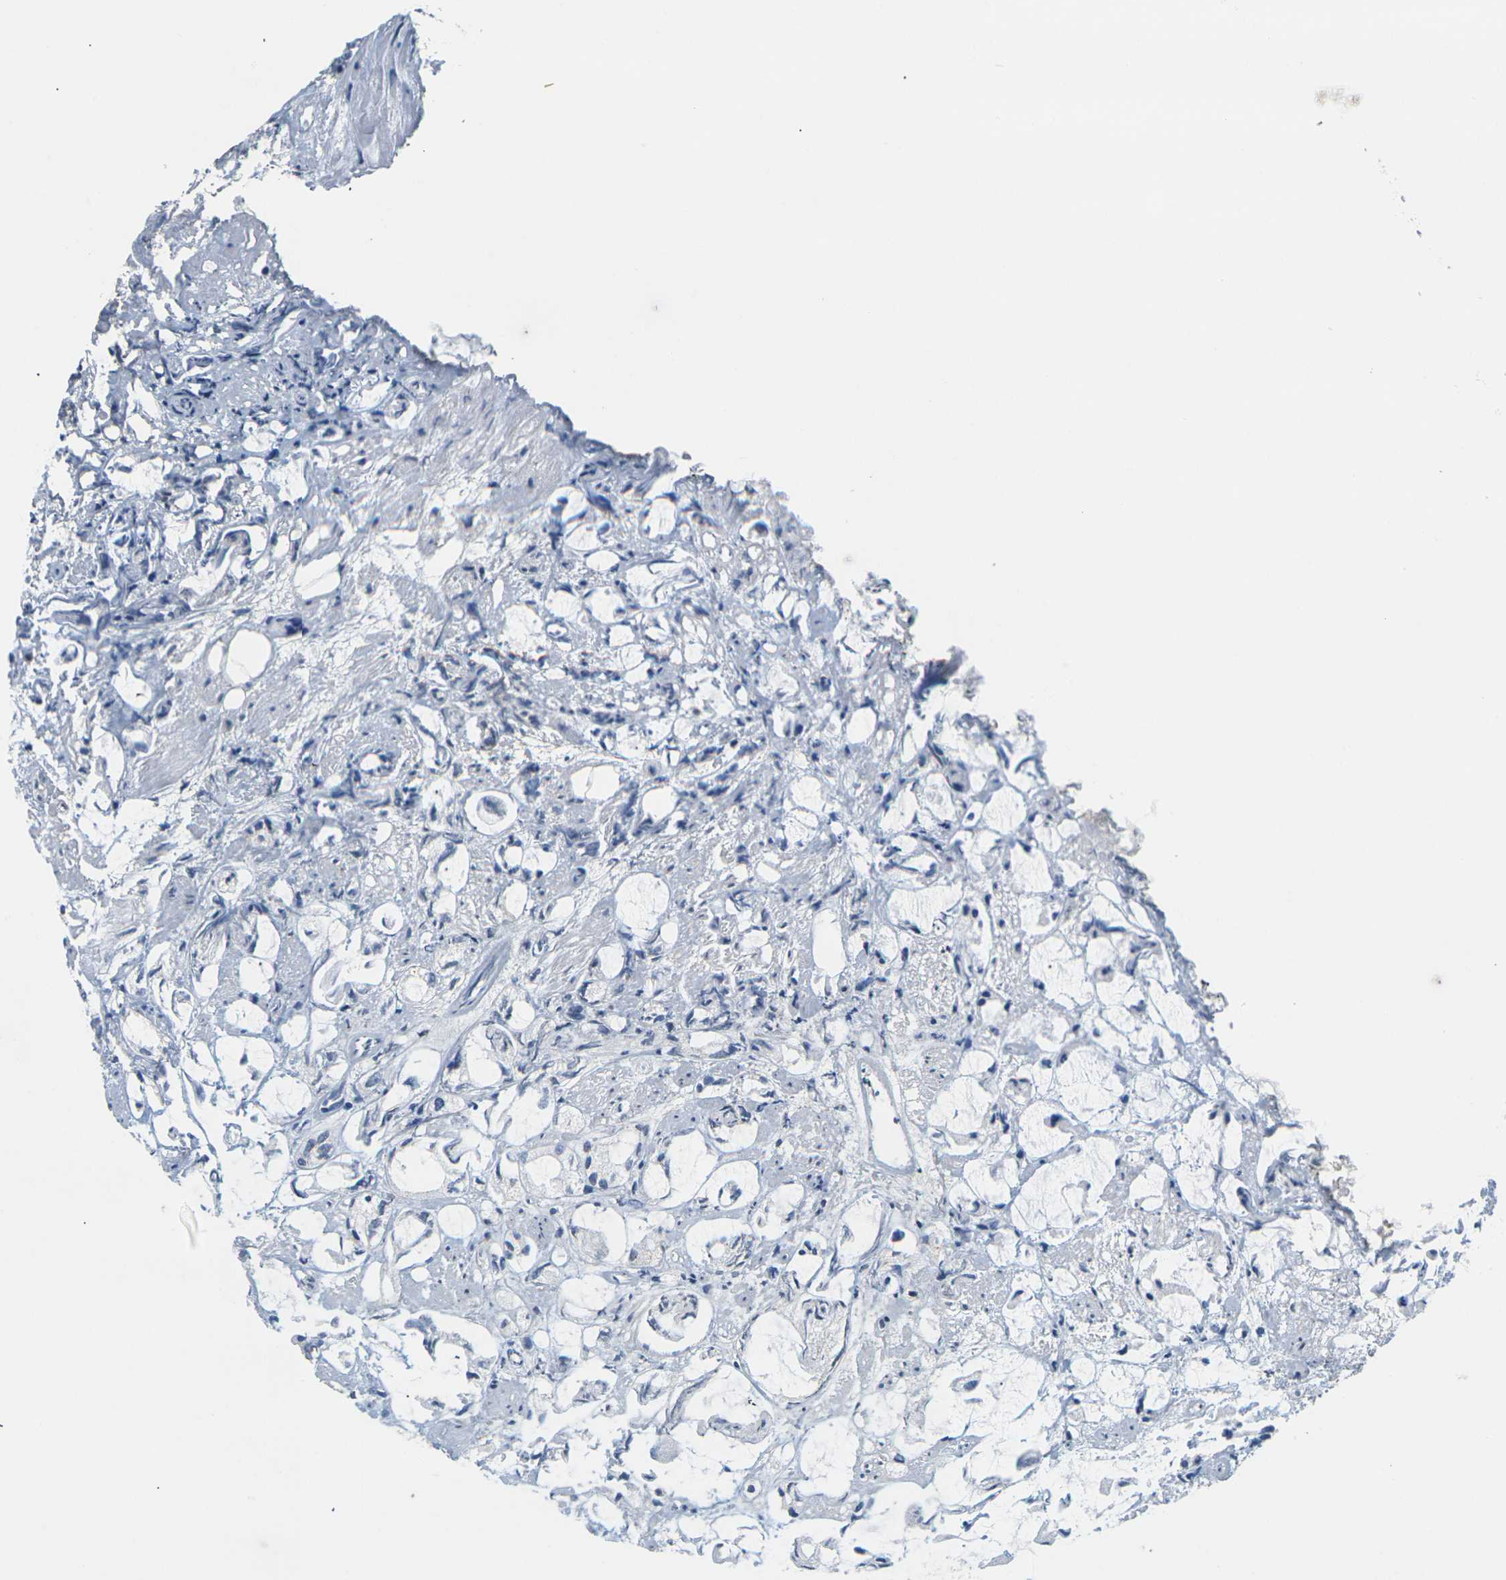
{"staining": {"intensity": "negative", "quantity": "none", "location": "none"}, "tissue": "prostate cancer", "cell_type": "Tumor cells", "image_type": "cancer", "snomed": [{"axis": "morphology", "description": "Adenocarcinoma, High grade"}, {"axis": "topography", "description": "Prostate"}], "caption": "This is a histopathology image of IHC staining of prostate cancer (adenocarcinoma (high-grade)), which shows no staining in tumor cells. (Stains: DAB (3,3'-diaminobenzidine) immunohistochemistry (IHC) with hematoxylin counter stain, Microscopy: brightfield microscopy at high magnification).", "gene": "CTAG1A", "patient": {"sex": "male", "age": 85}}